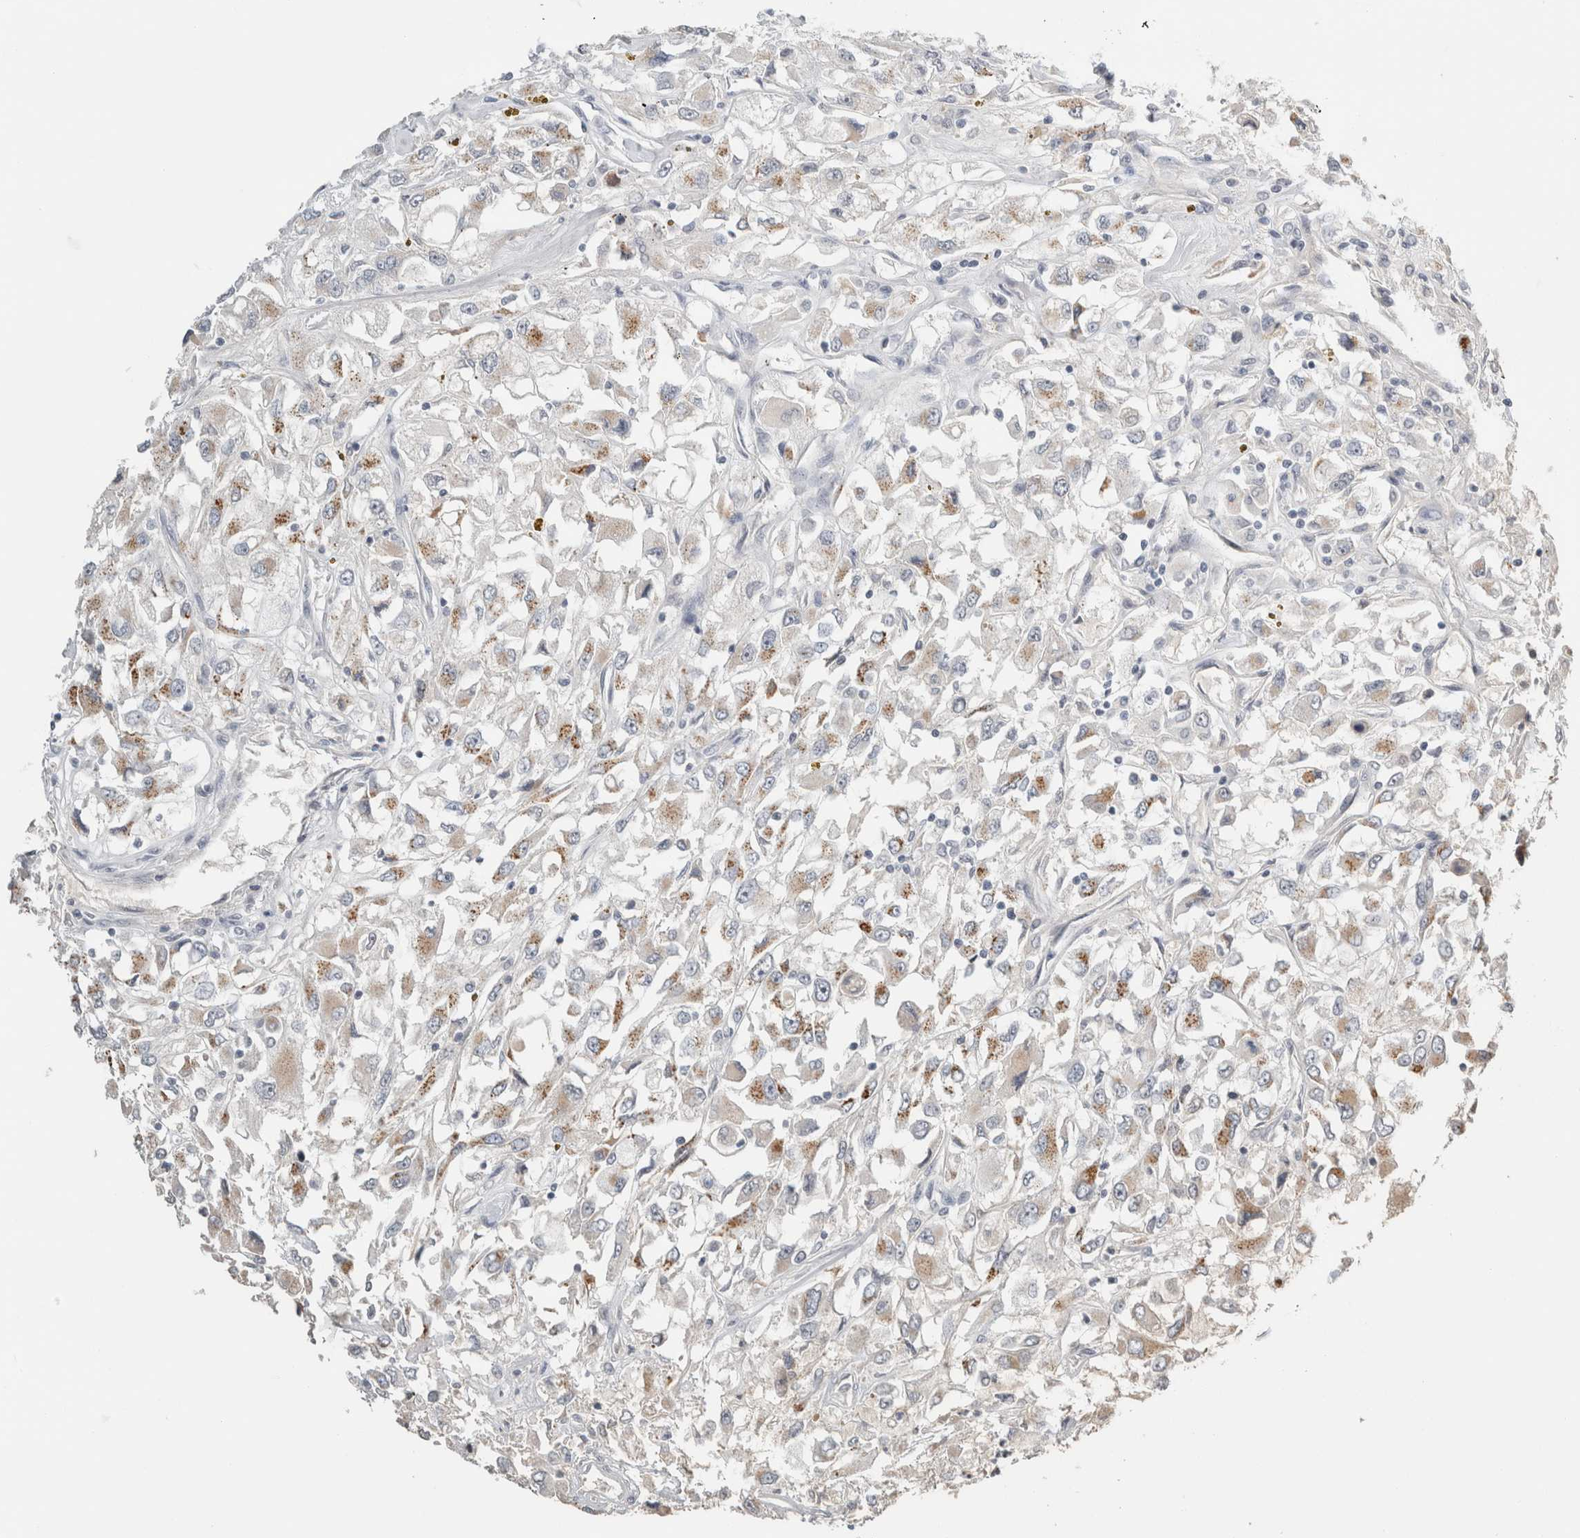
{"staining": {"intensity": "moderate", "quantity": "<25%", "location": "cytoplasmic/membranous"}, "tissue": "renal cancer", "cell_type": "Tumor cells", "image_type": "cancer", "snomed": [{"axis": "morphology", "description": "Adenocarcinoma, NOS"}, {"axis": "topography", "description": "Kidney"}], "caption": "Adenocarcinoma (renal) stained for a protein shows moderate cytoplasmic/membranous positivity in tumor cells.", "gene": "CRAT", "patient": {"sex": "female", "age": 52}}